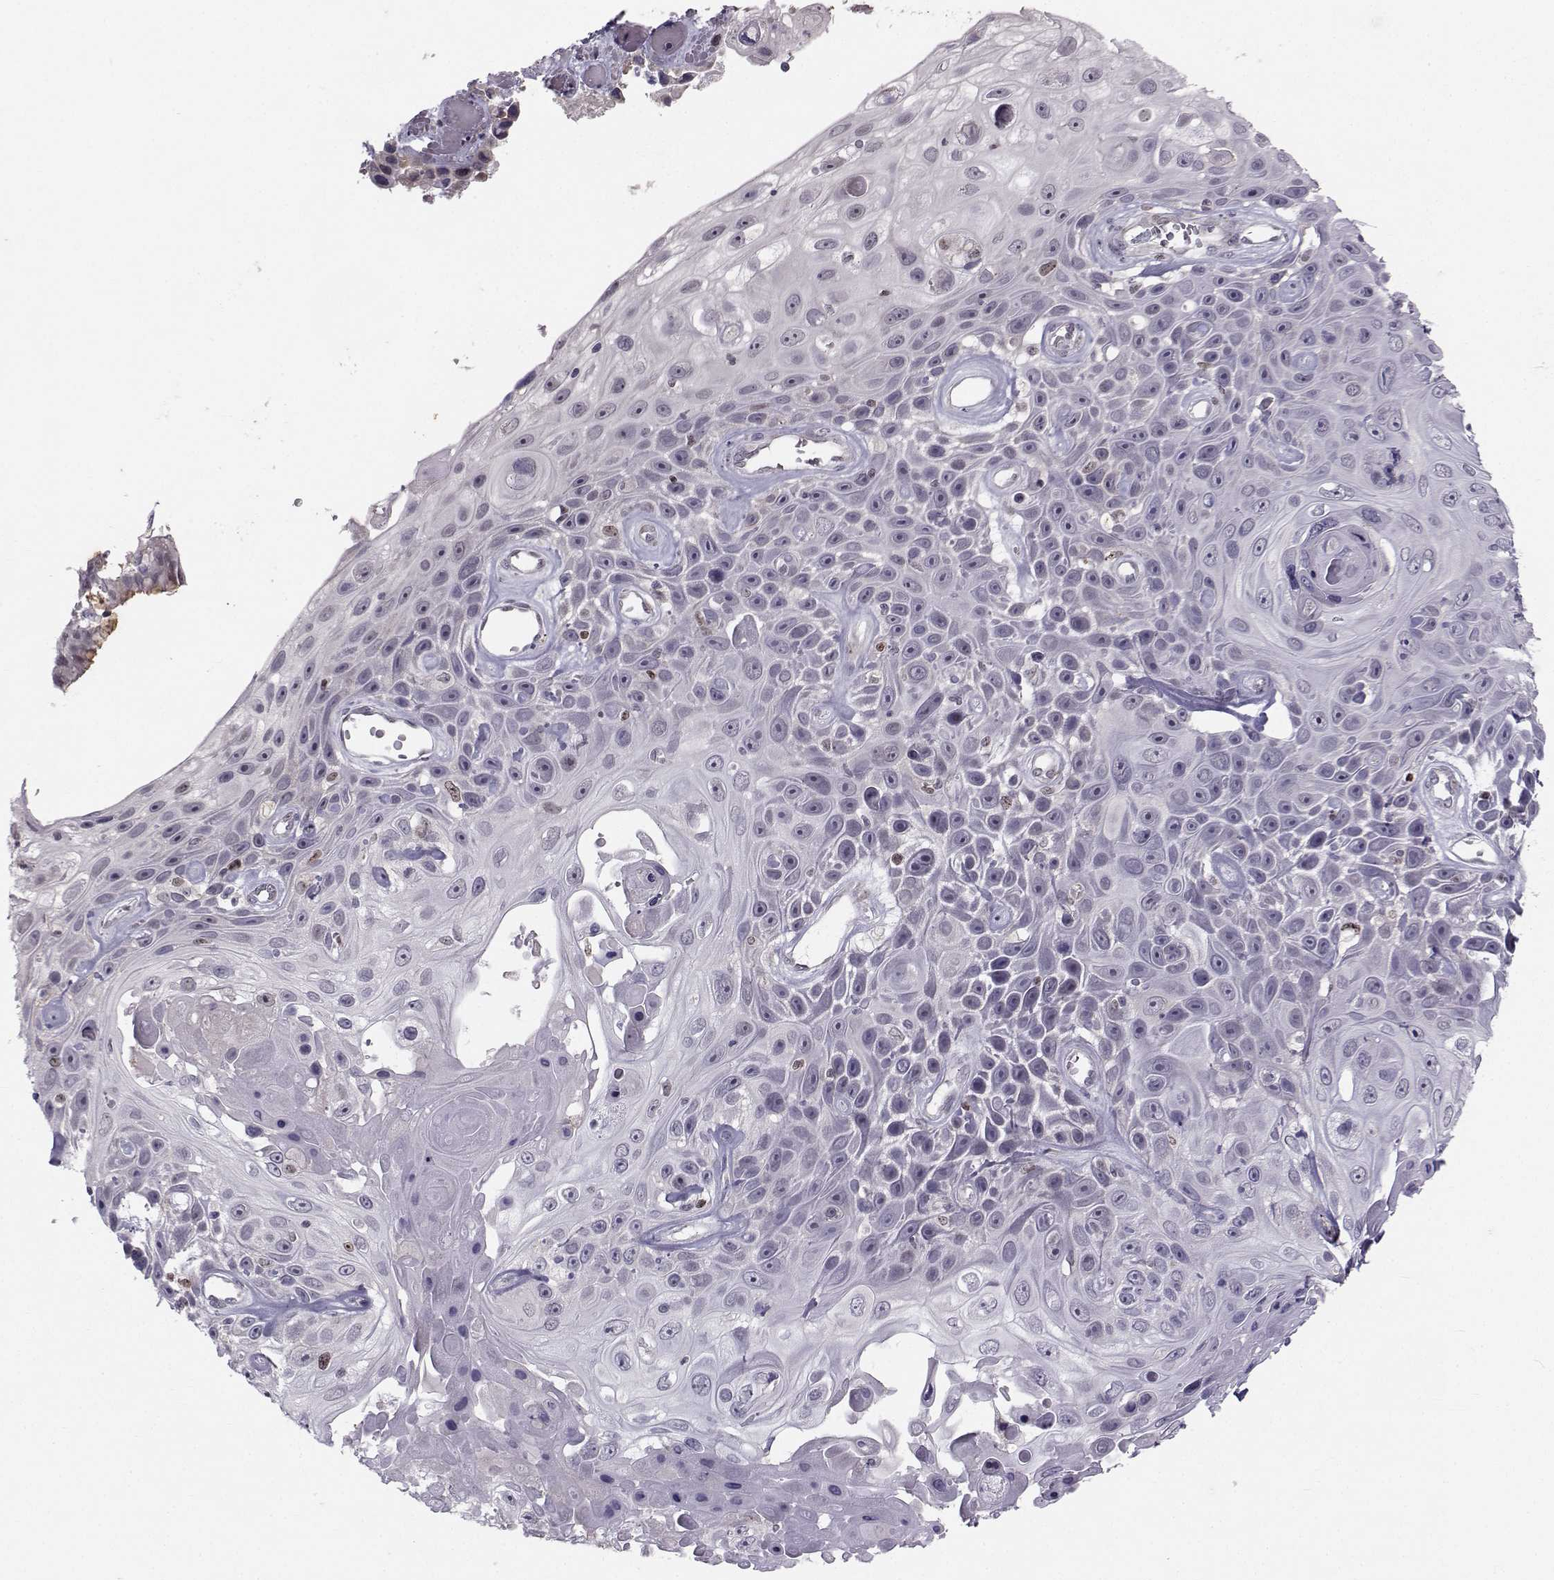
{"staining": {"intensity": "weak", "quantity": "<25%", "location": "nuclear"}, "tissue": "skin cancer", "cell_type": "Tumor cells", "image_type": "cancer", "snomed": [{"axis": "morphology", "description": "Squamous cell carcinoma, NOS"}, {"axis": "topography", "description": "Skin"}], "caption": "A photomicrograph of skin cancer (squamous cell carcinoma) stained for a protein shows no brown staining in tumor cells. (DAB immunohistochemistry, high magnification).", "gene": "LRP8", "patient": {"sex": "male", "age": 82}}